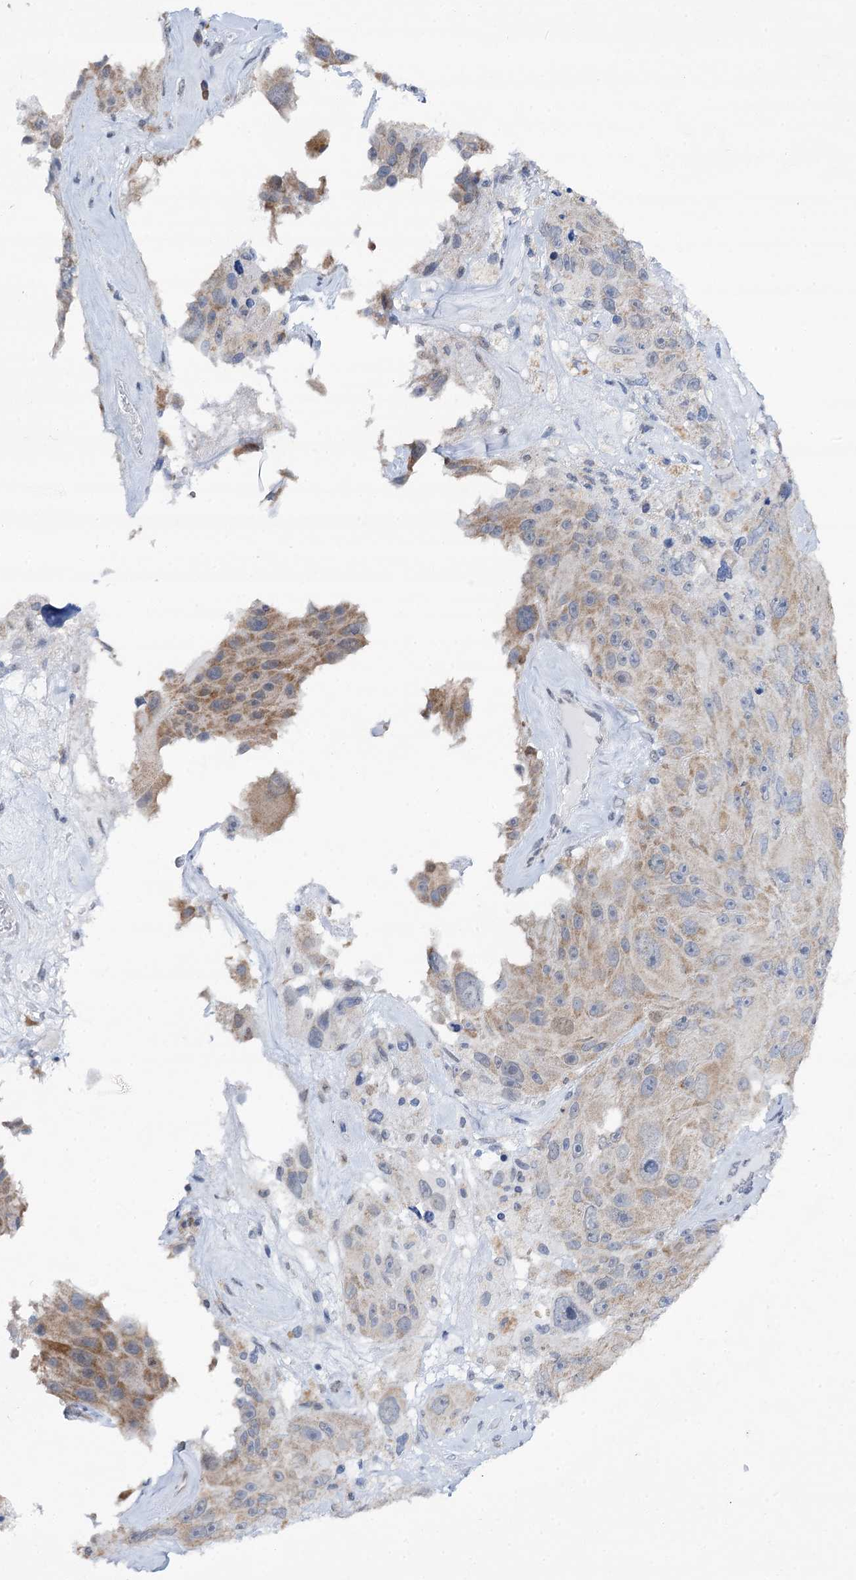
{"staining": {"intensity": "moderate", "quantity": "25%-75%", "location": "cytoplasmic/membranous"}, "tissue": "melanoma", "cell_type": "Tumor cells", "image_type": "cancer", "snomed": [{"axis": "morphology", "description": "Malignant melanoma, Metastatic site"}, {"axis": "topography", "description": "Lymph node"}], "caption": "IHC (DAB (3,3'-diaminobenzidine)) staining of human melanoma shows moderate cytoplasmic/membranous protein positivity in approximately 25%-75% of tumor cells. (brown staining indicates protein expression, while blue staining denotes nuclei).", "gene": "SPATS2", "patient": {"sex": "male", "age": 62}}